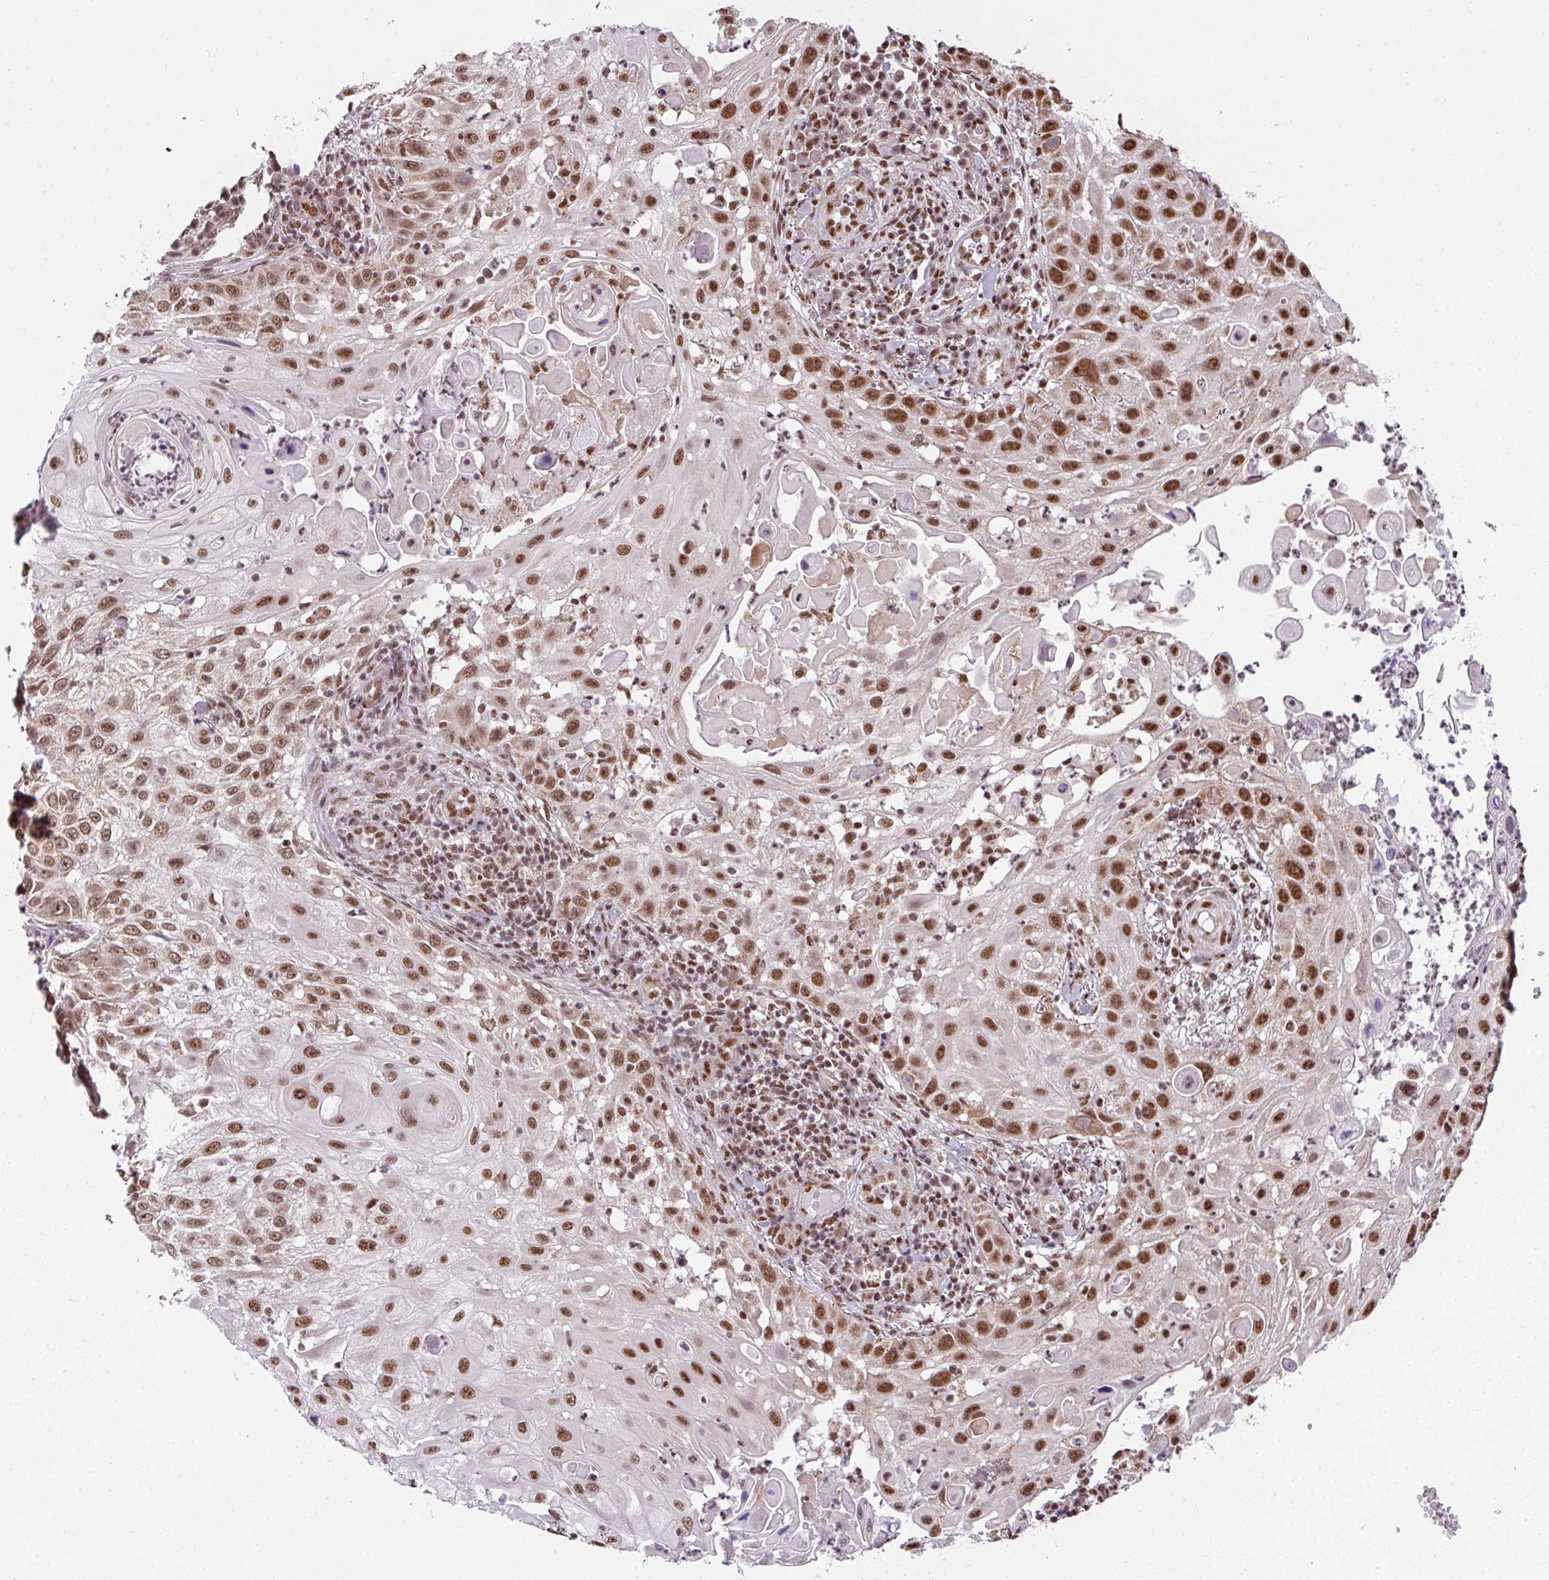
{"staining": {"intensity": "moderate", "quantity": ">75%", "location": "nuclear"}, "tissue": "skin cancer", "cell_type": "Tumor cells", "image_type": "cancer", "snomed": [{"axis": "morphology", "description": "Squamous cell carcinoma, NOS"}, {"axis": "topography", "description": "Skin"}], "caption": "Immunohistochemistry (IHC) histopathology image of neoplastic tissue: skin squamous cell carcinoma stained using IHC displays medium levels of moderate protein expression localized specifically in the nuclear of tumor cells, appearing as a nuclear brown color.", "gene": "PLK1", "patient": {"sex": "female", "age": 44}}